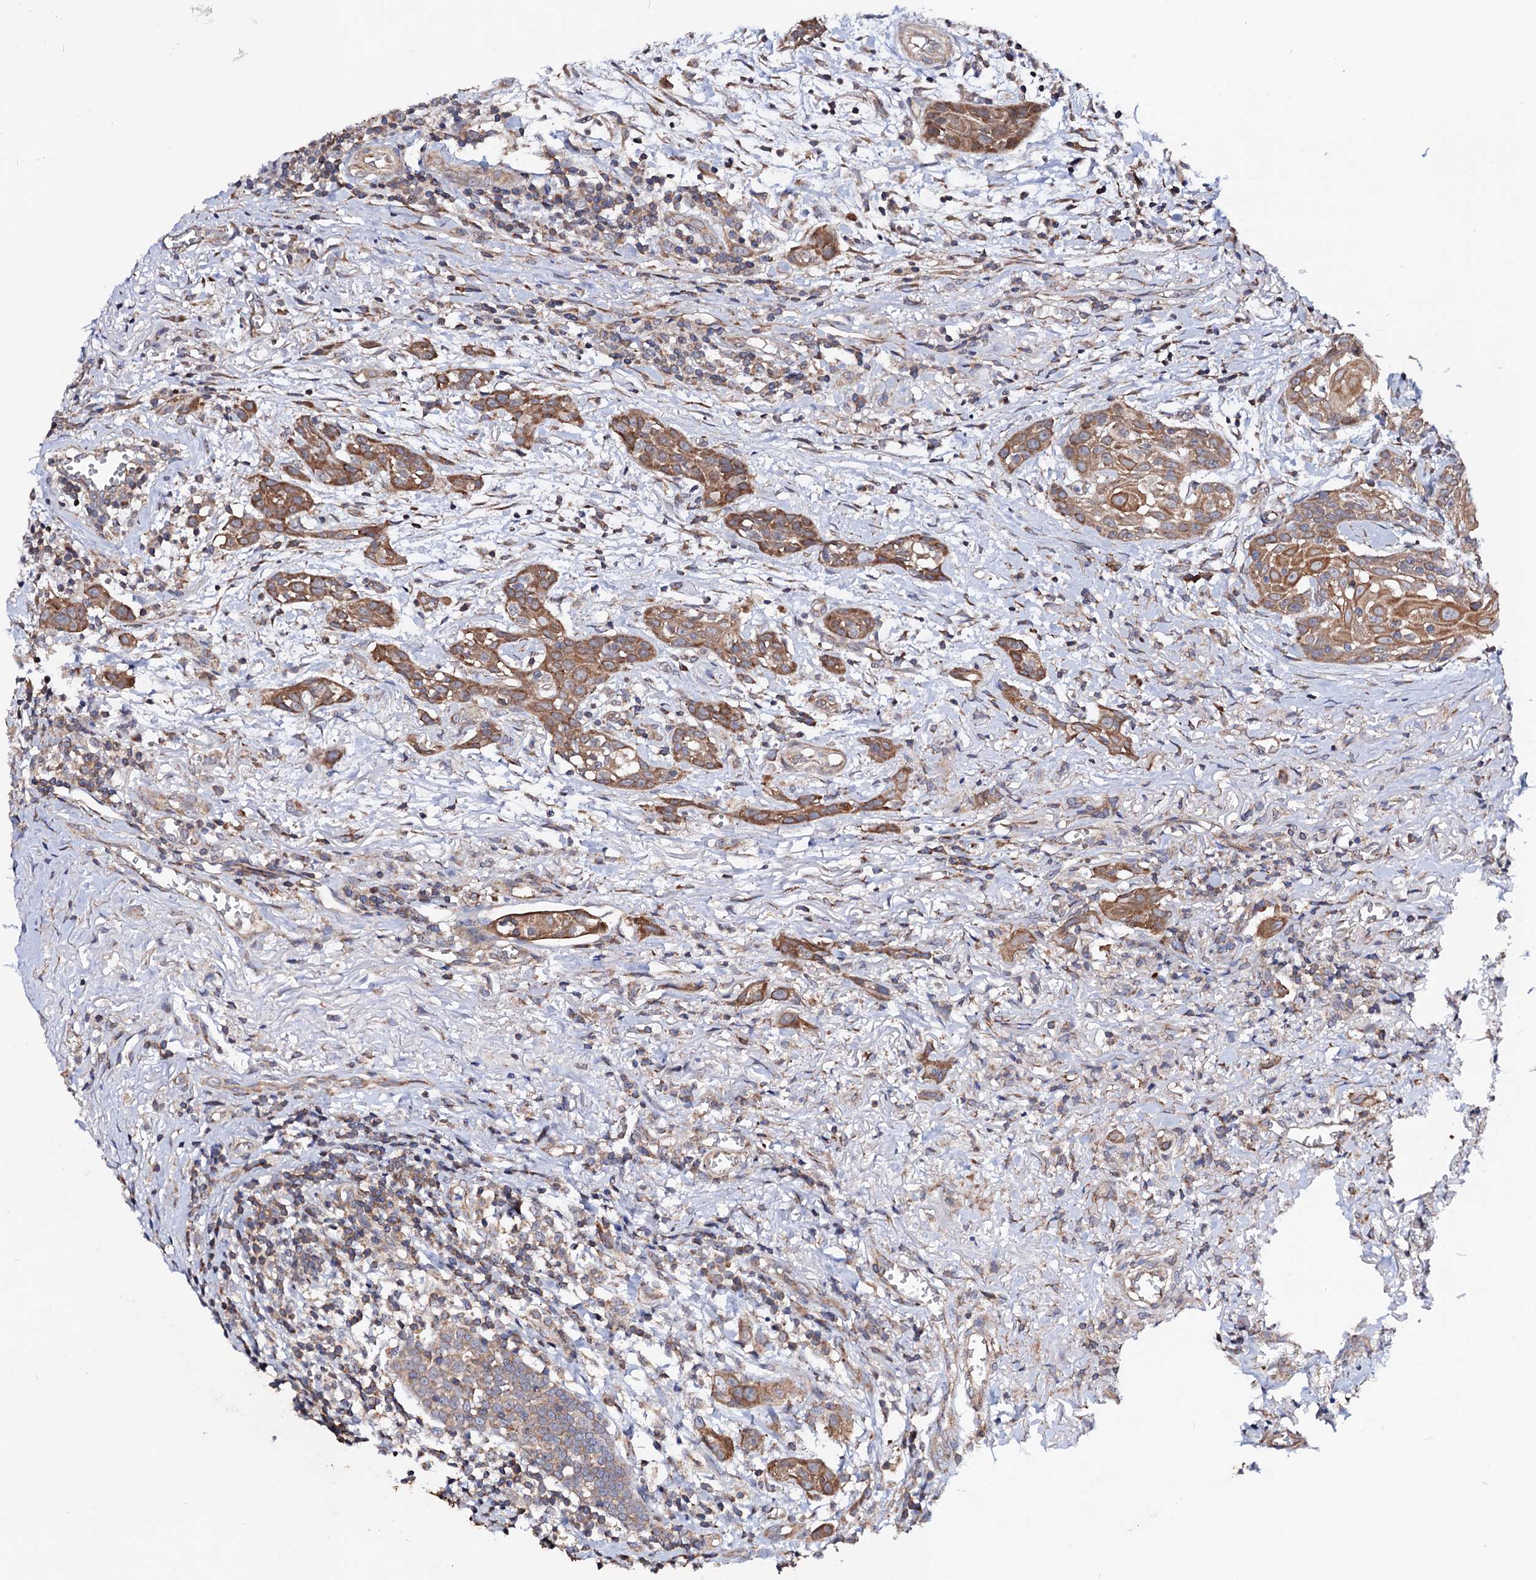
{"staining": {"intensity": "moderate", "quantity": ">75%", "location": "cytoplasmic/membranous"}, "tissue": "head and neck cancer", "cell_type": "Tumor cells", "image_type": "cancer", "snomed": [{"axis": "morphology", "description": "Squamous cell carcinoma, NOS"}, {"axis": "topography", "description": "Oral tissue"}, {"axis": "topography", "description": "Head-Neck"}], "caption": "There is medium levels of moderate cytoplasmic/membranous positivity in tumor cells of head and neck cancer, as demonstrated by immunohistochemical staining (brown color).", "gene": "DYDC1", "patient": {"sex": "female", "age": 50}}